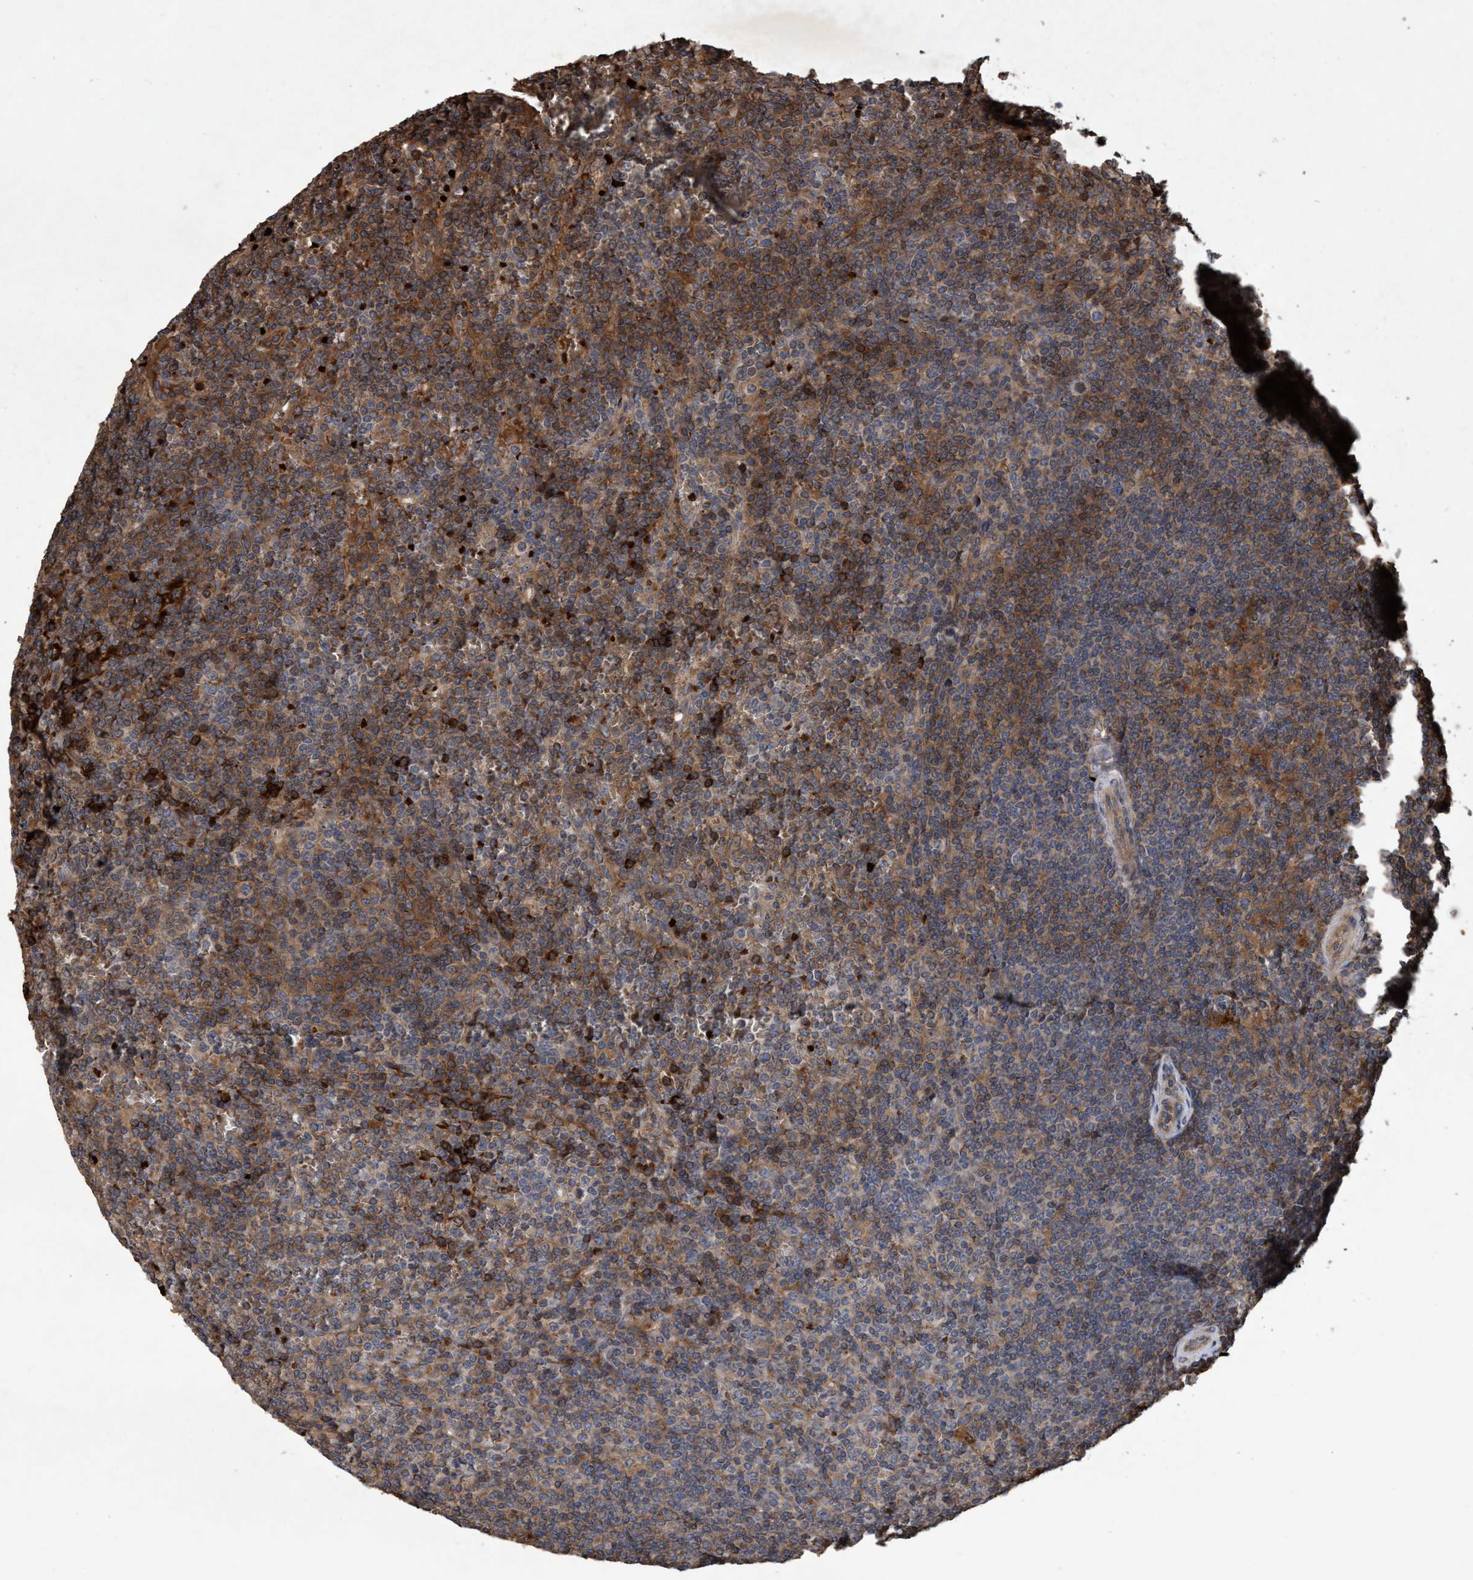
{"staining": {"intensity": "strong", "quantity": ">75%", "location": "cytoplasmic/membranous"}, "tissue": "lymphoma", "cell_type": "Tumor cells", "image_type": "cancer", "snomed": [{"axis": "morphology", "description": "Malignant lymphoma, non-Hodgkin's type, Low grade"}, {"axis": "topography", "description": "Spleen"}], "caption": "High-power microscopy captured an IHC micrograph of lymphoma, revealing strong cytoplasmic/membranous expression in about >75% of tumor cells.", "gene": "CHMP6", "patient": {"sex": "female", "age": 19}}